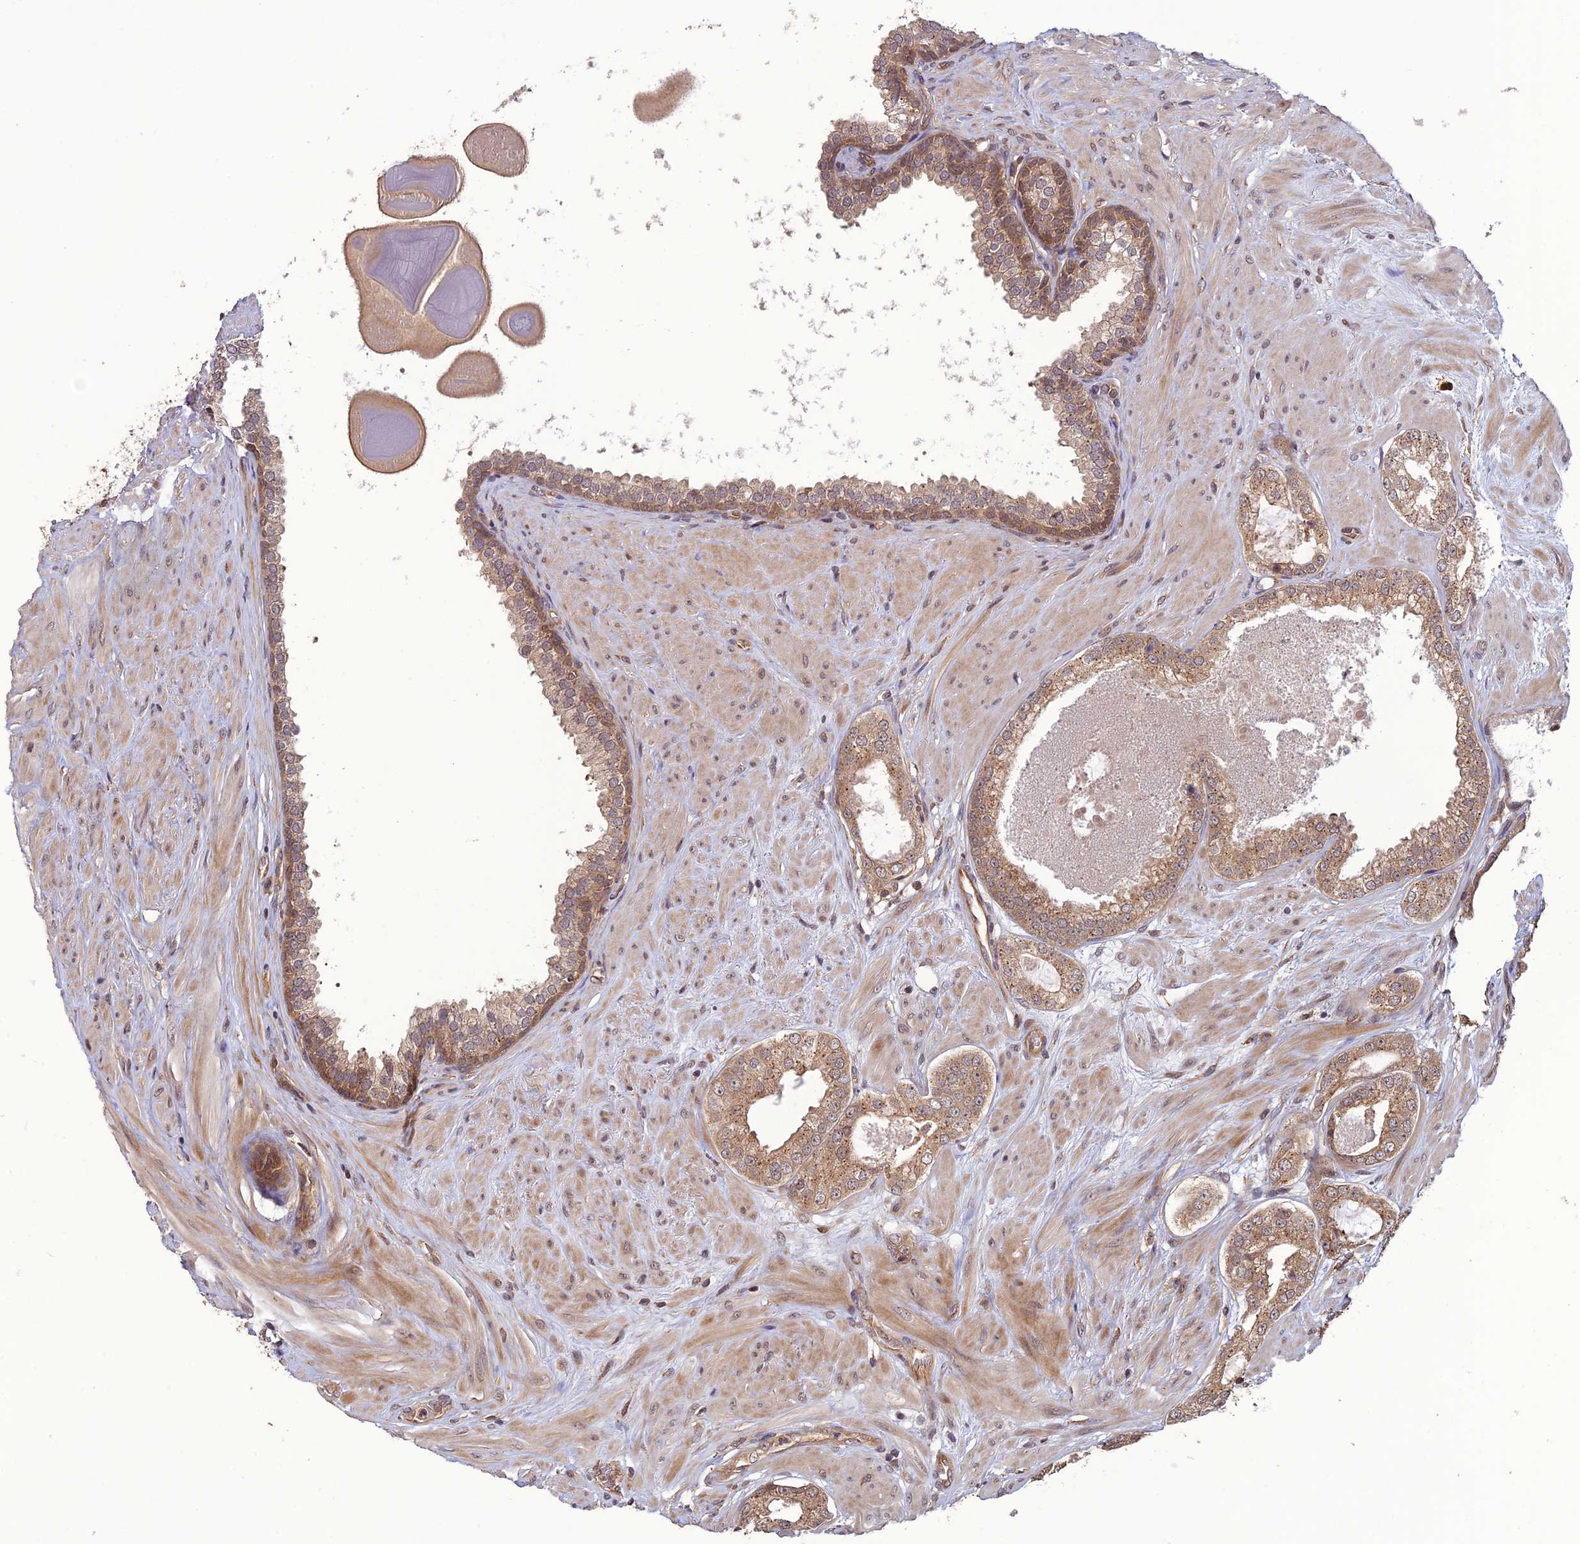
{"staining": {"intensity": "weak", "quantity": ">75%", "location": "cytoplasmic/membranous"}, "tissue": "prostate cancer", "cell_type": "Tumor cells", "image_type": "cancer", "snomed": [{"axis": "morphology", "description": "Adenocarcinoma, High grade"}, {"axis": "topography", "description": "Prostate"}], "caption": "A brown stain highlights weak cytoplasmic/membranous positivity of a protein in human adenocarcinoma (high-grade) (prostate) tumor cells.", "gene": "LIN37", "patient": {"sex": "male", "age": 65}}